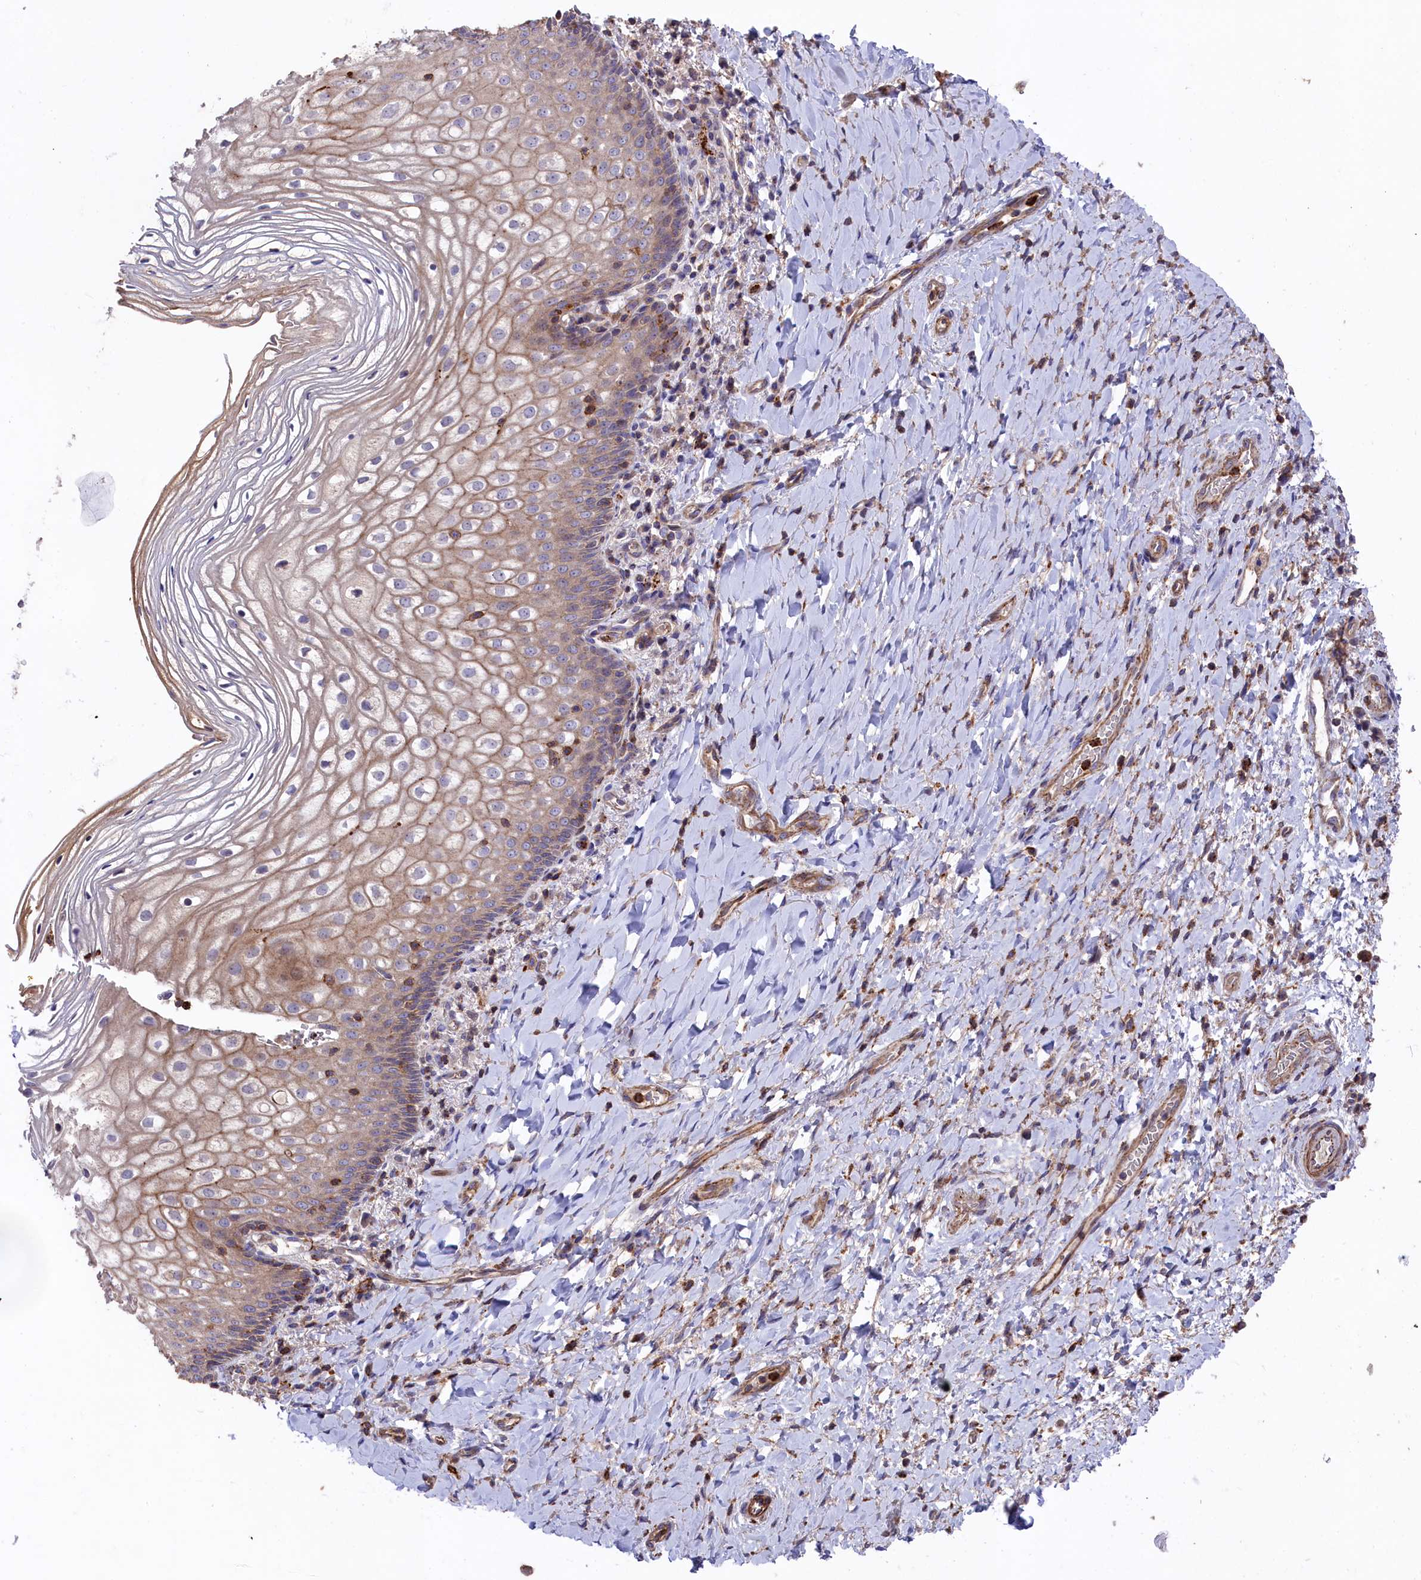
{"staining": {"intensity": "weak", "quantity": "<25%", "location": "cytoplasmic/membranous"}, "tissue": "vagina", "cell_type": "Squamous epithelial cells", "image_type": "normal", "snomed": [{"axis": "morphology", "description": "Normal tissue, NOS"}, {"axis": "topography", "description": "Vagina"}], "caption": "Human vagina stained for a protein using immunohistochemistry displays no positivity in squamous epithelial cells.", "gene": "RAPSN", "patient": {"sex": "female", "age": 60}}